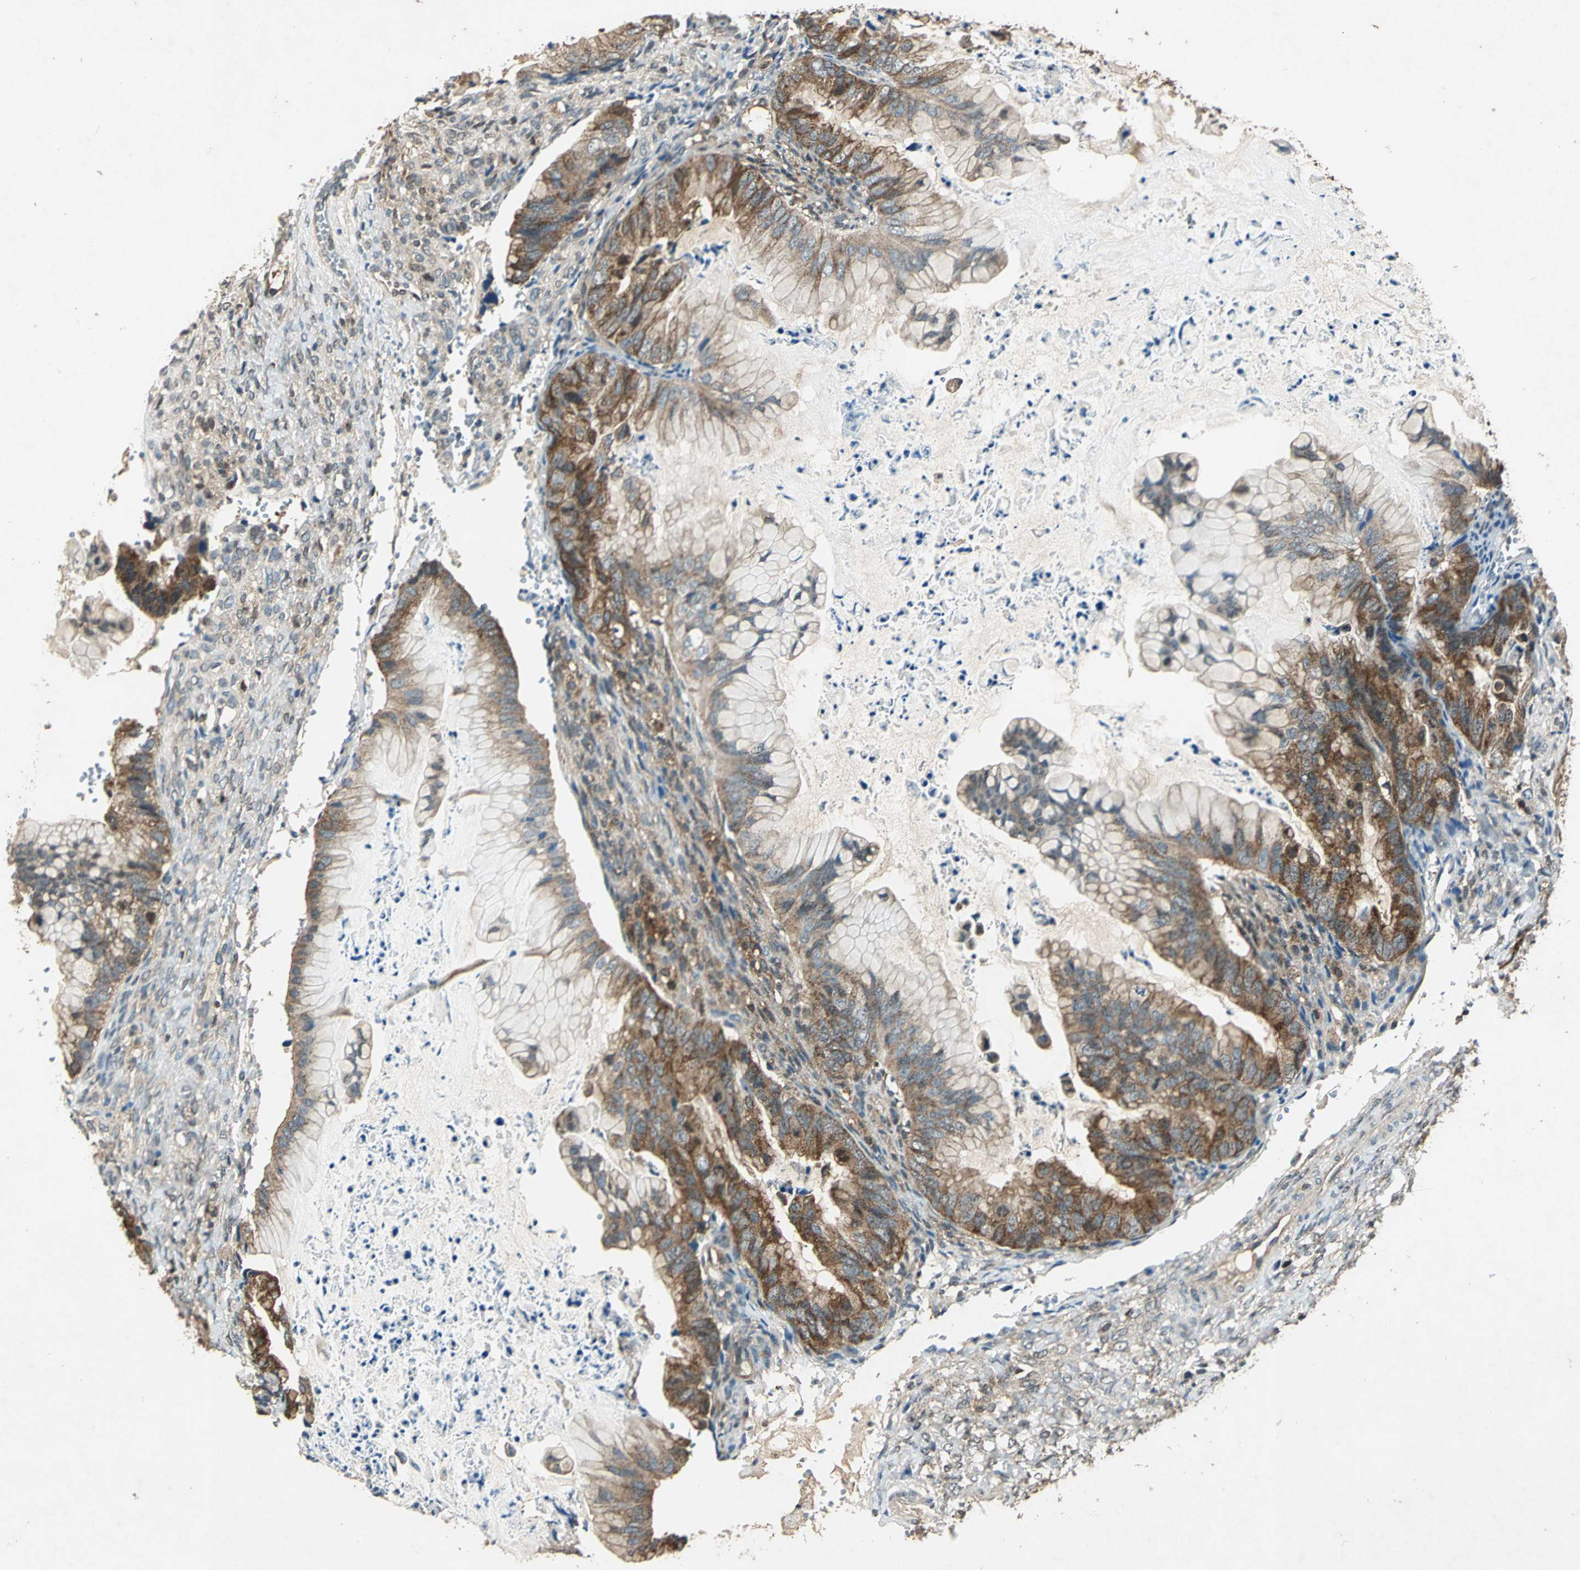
{"staining": {"intensity": "strong", "quantity": ">75%", "location": "cytoplasmic/membranous"}, "tissue": "ovarian cancer", "cell_type": "Tumor cells", "image_type": "cancer", "snomed": [{"axis": "morphology", "description": "Cystadenocarcinoma, mucinous, NOS"}, {"axis": "topography", "description": "Ovary"}], "caption": "Human mucinous cystadenocarcinoma (ovarian) stained with a brown dye exhibits strong cytoplasmic/membranous positive positivity in about >75% of tumor cells.", "gene": "AHSA1", "patient": {"sex": "female", "age": 36}}